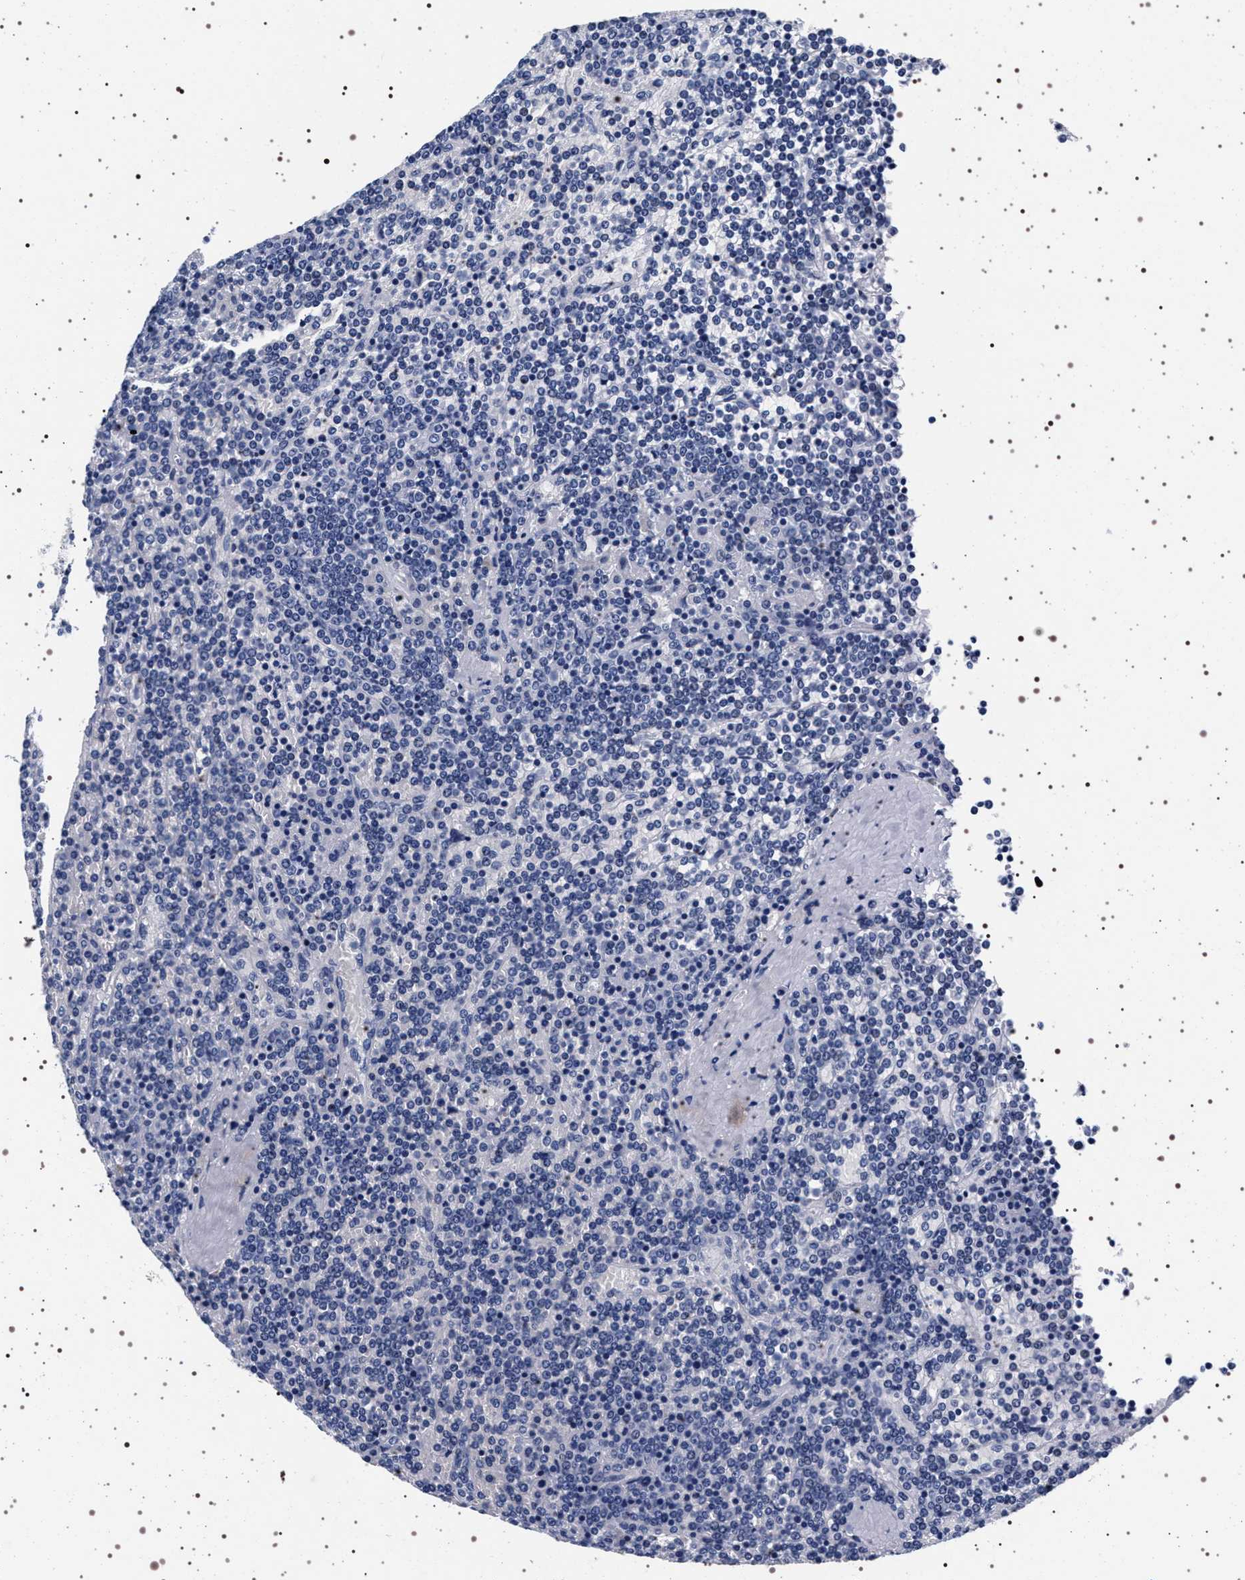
{"staining": {"intensity": "negative", "quantity": "none", "location": "none"}, "tissue": "lymphoma", "cell_type": "Tumor cells", "image_type": "cancer", "snomed": [{"axis": "morphology", "description": "Malignant lymphoma, non-Hodgkin's type, Low grade"}, {"axis": "topography", "description": "Spleen"}], "caption": "DAB (3,3'-diaminobenzidine) immunohistochemical staining of lymphoma exhibits no significant expression in tumor cells. The staining was performed using DAB to visualize the protein expression in brown, while the nuclei were stained in blue with hematoxylin (Magnification: 20x).", "gene": "SYN1", "patient": {"sex": "female", "age": 19}}